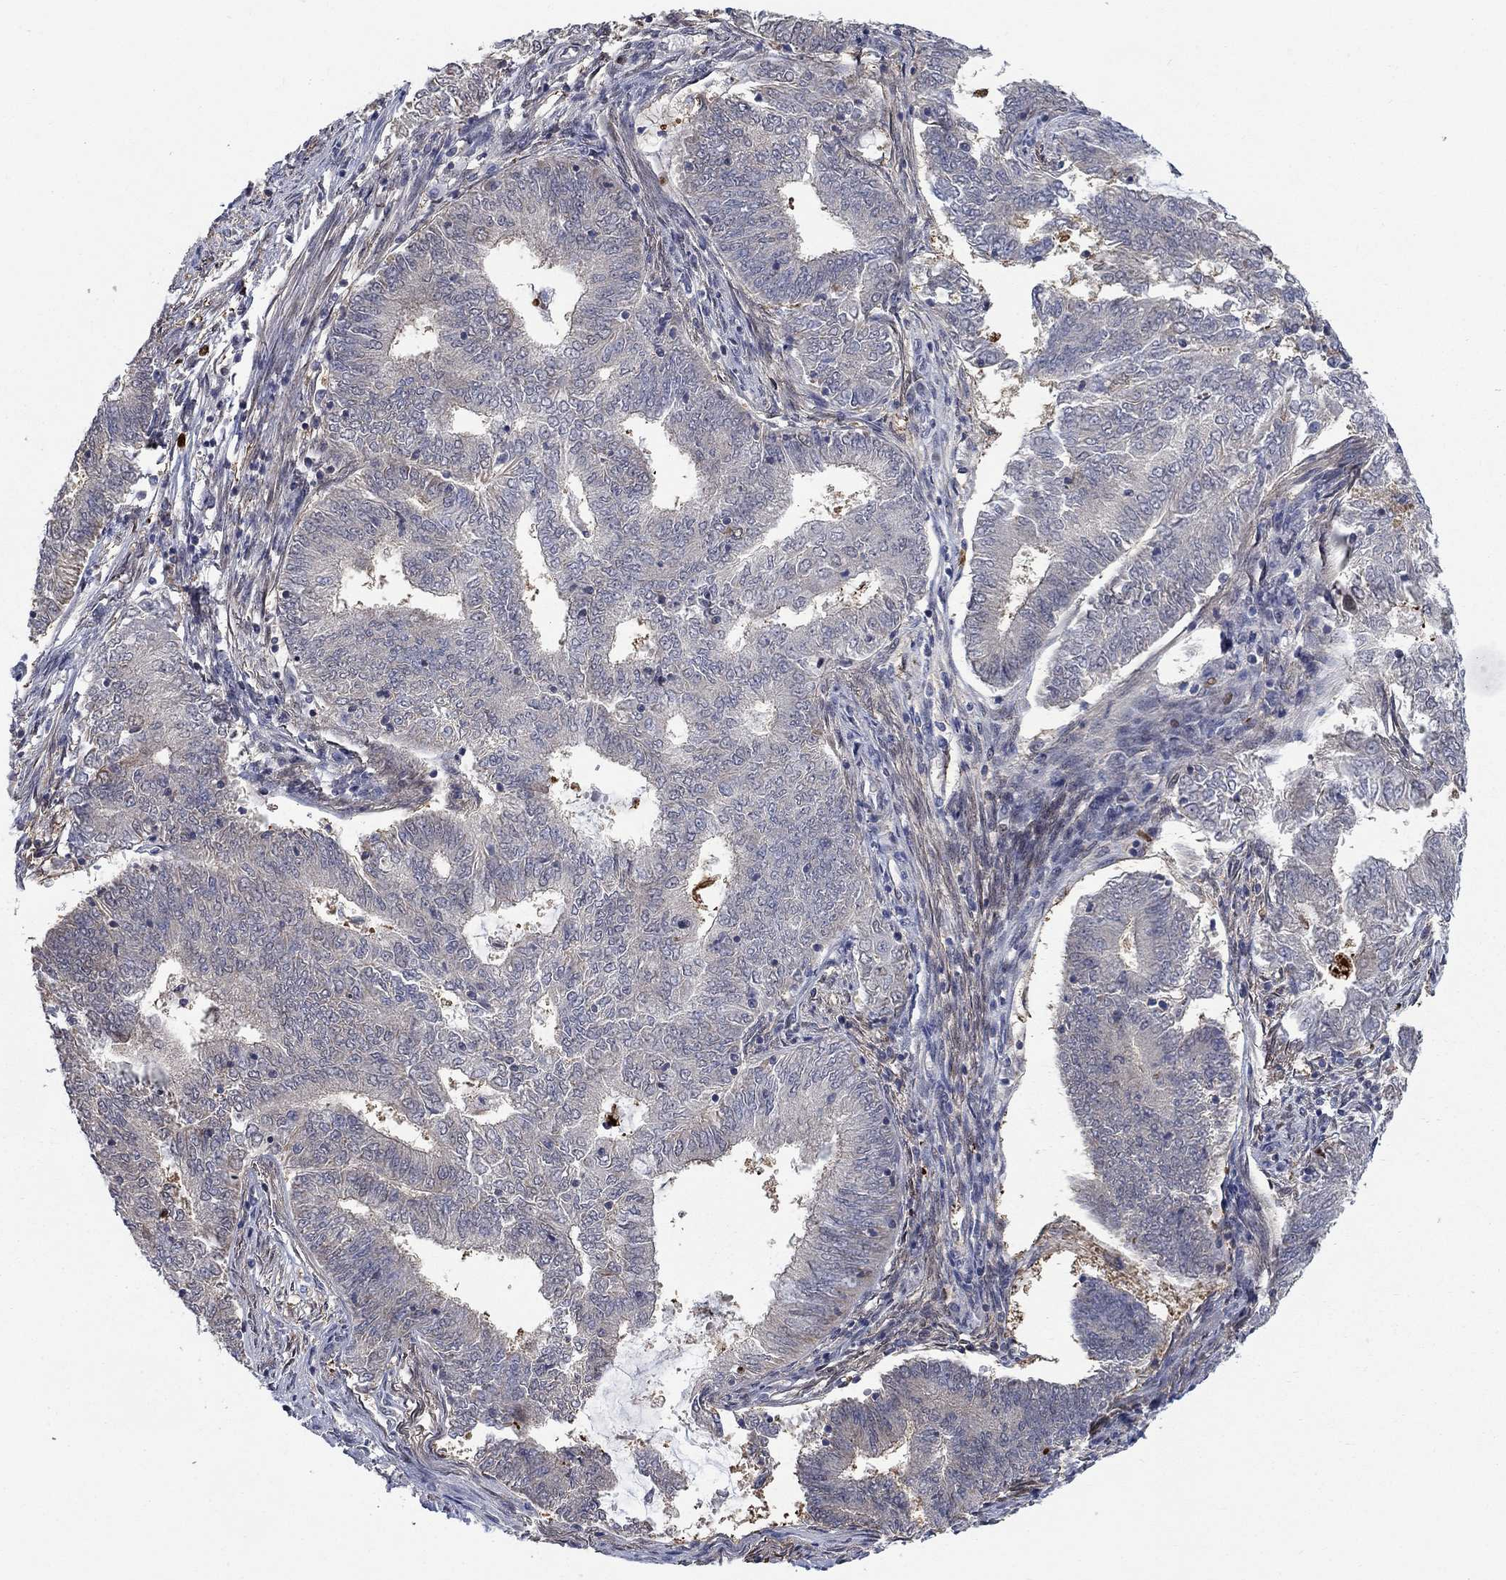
{"staining": {"intensity": "negative", "quantity": "none", "location": "none"}, "tissue": "endometrial cancer", "cell_type": "Tumor cells", "image_type": "cancer", "snomed": [{"axis": "morphology", "description": "Adenocarcinoma, NOS"}, {"axis": "topography", "description": "Endometrium"}], "caption": "Immunohistochemistry (IHC) photomicrograph of neoplastic tissue: human endometrial adenocarcinoma stained with DAB reveals no significant protein staining in tumor cells.", "gene": "PDZD2", "patient": {"sex": "female", "age": 62}}